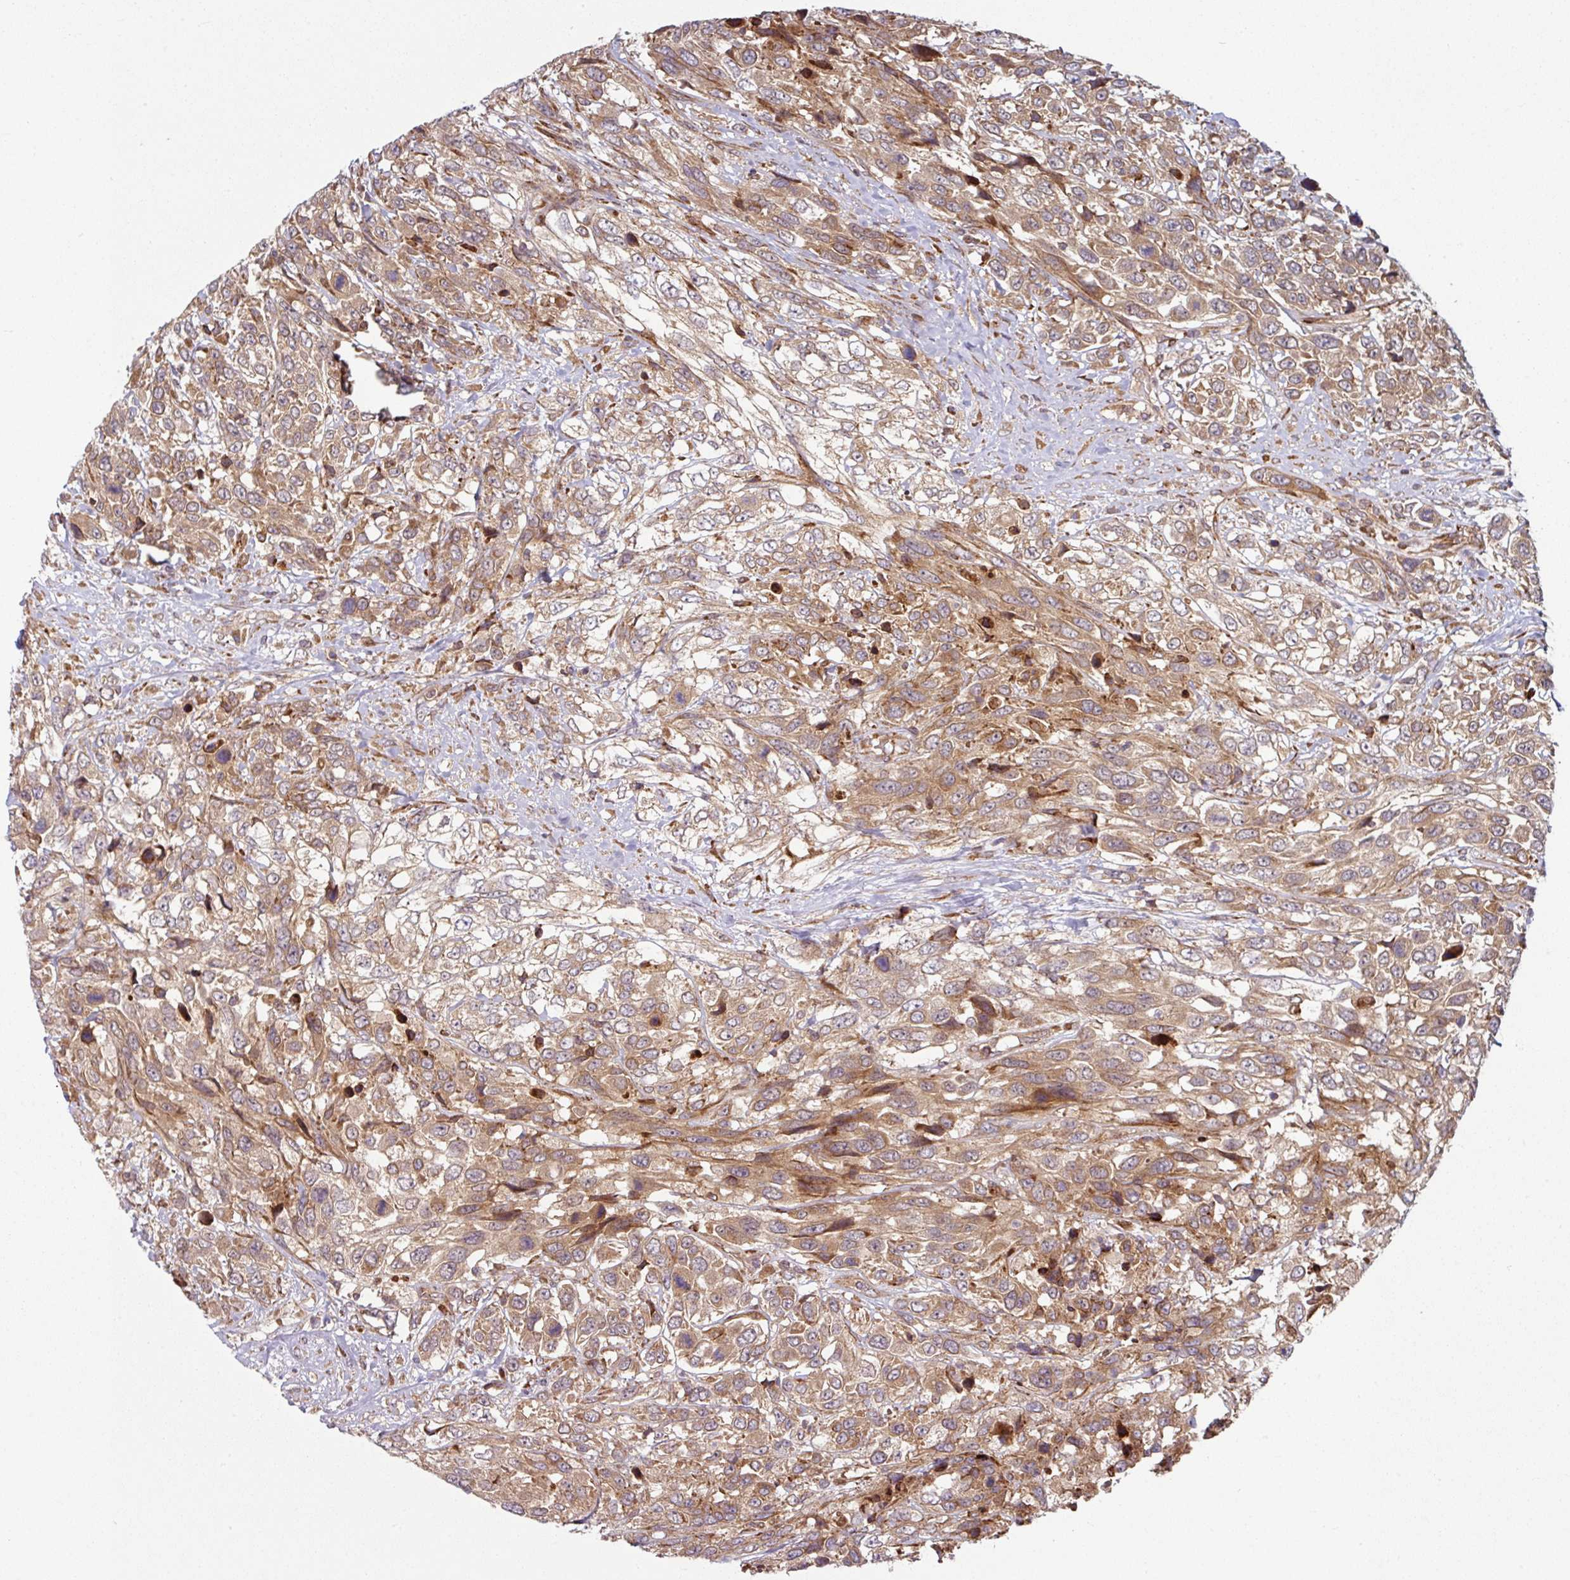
{"staining": {"intensity": "moderate", "quantity": ">75%", "location": "cytoplasmic/membranous"}, "tissue": "urothelial cancer", "cell_type": "Tumor cells", "image_type": "cancer", "snomed": [{"axis": "morphology", "description": "Urothelial carcinoma, High grade"}, {"axis": "topography", "description": "Urinary bladder"}], "caption": "High-power microscopy captured an immunohistochemistry photomicrograph of urothelial cancer, revealing moderate cytoplasmic/membranous positivity in about >75% of tumor cells.", "gene": "RAB5A", "patient": {"sex": "female", "age": 70}}